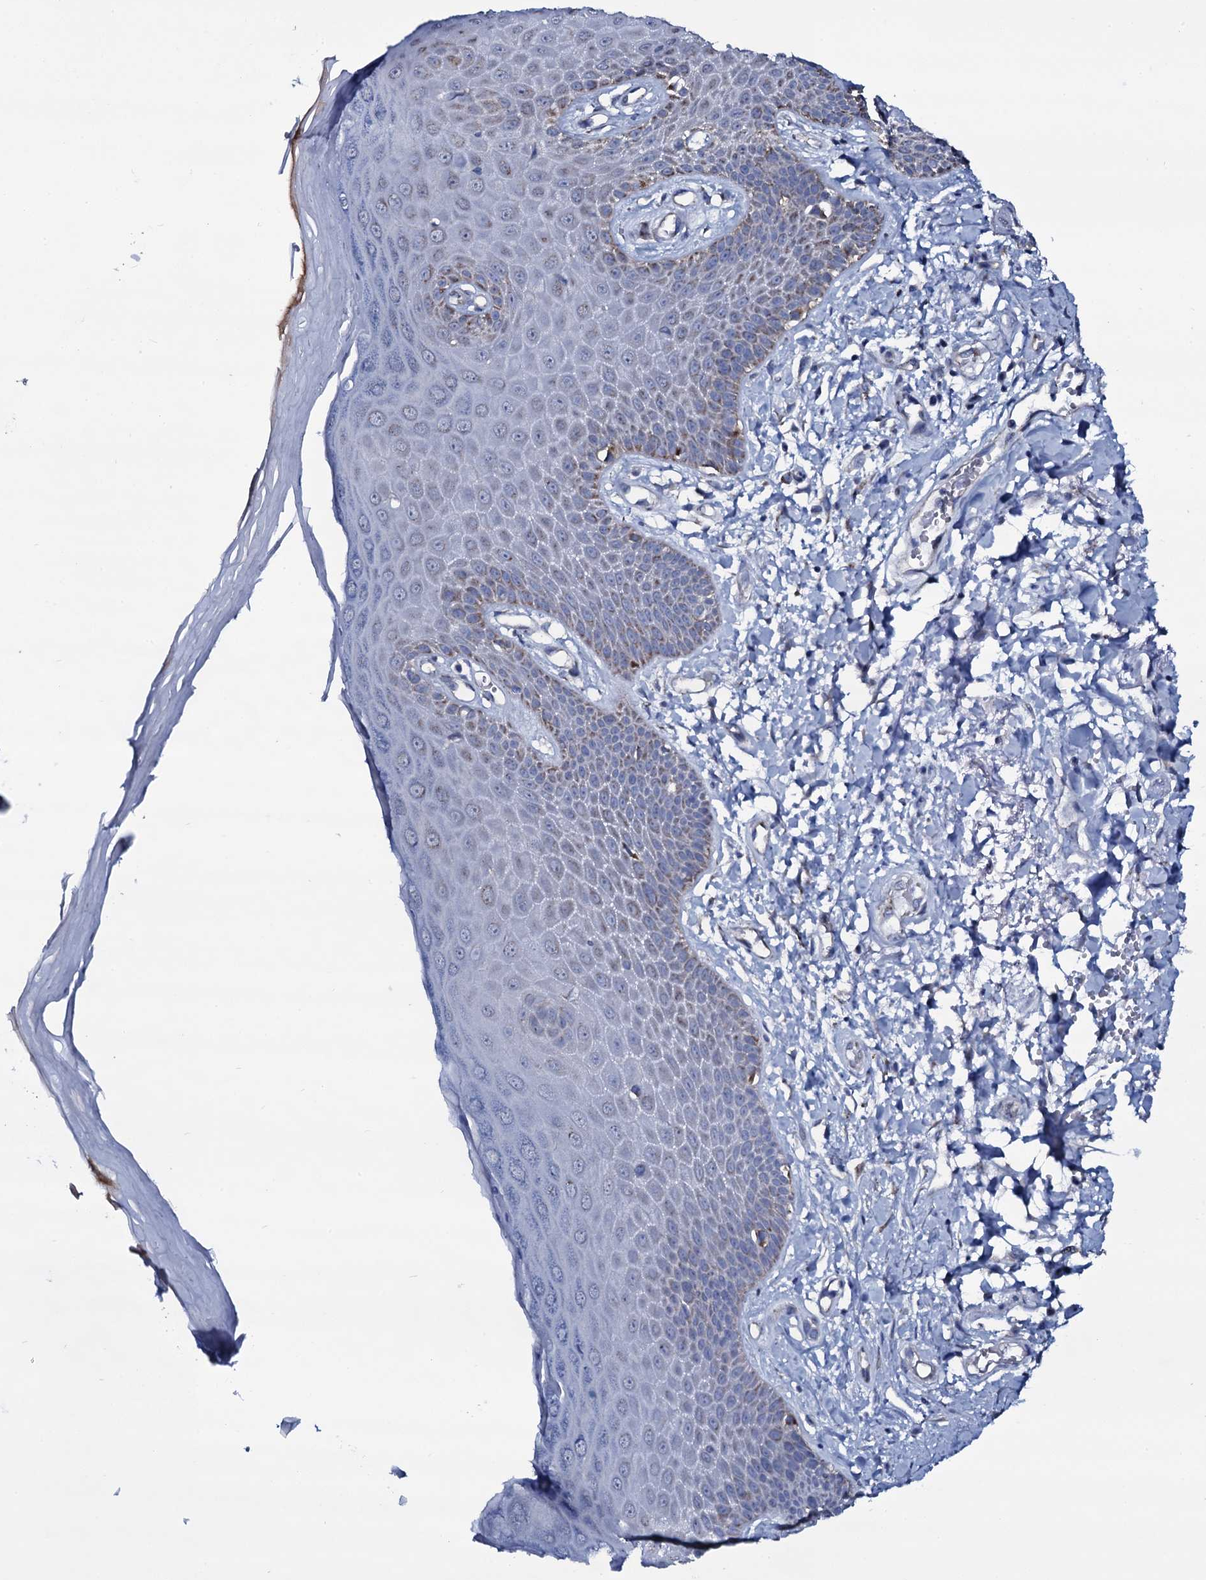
{"staining": {"intensity": "moderate", "quantity": "25%-75%", "location": "cytoplasmic/membranous"}, "tissue": "skin", "cell_type": "Epidermal cells", "image_type": "normal", "snomed": [{"axis": "morphology", "description": "Normal tissue, NOS"}, {"axis": "topography", "description": "Anal"}], "caption": "A high-resolution photomicrograph shows IHC staining of benign skin, which displays moderate cytoplasmic/membranous expression in approximately 25%-75% of epidermal cells.", "gene": "WIPF3", "patient": {"sex": "male", "age": 78}}